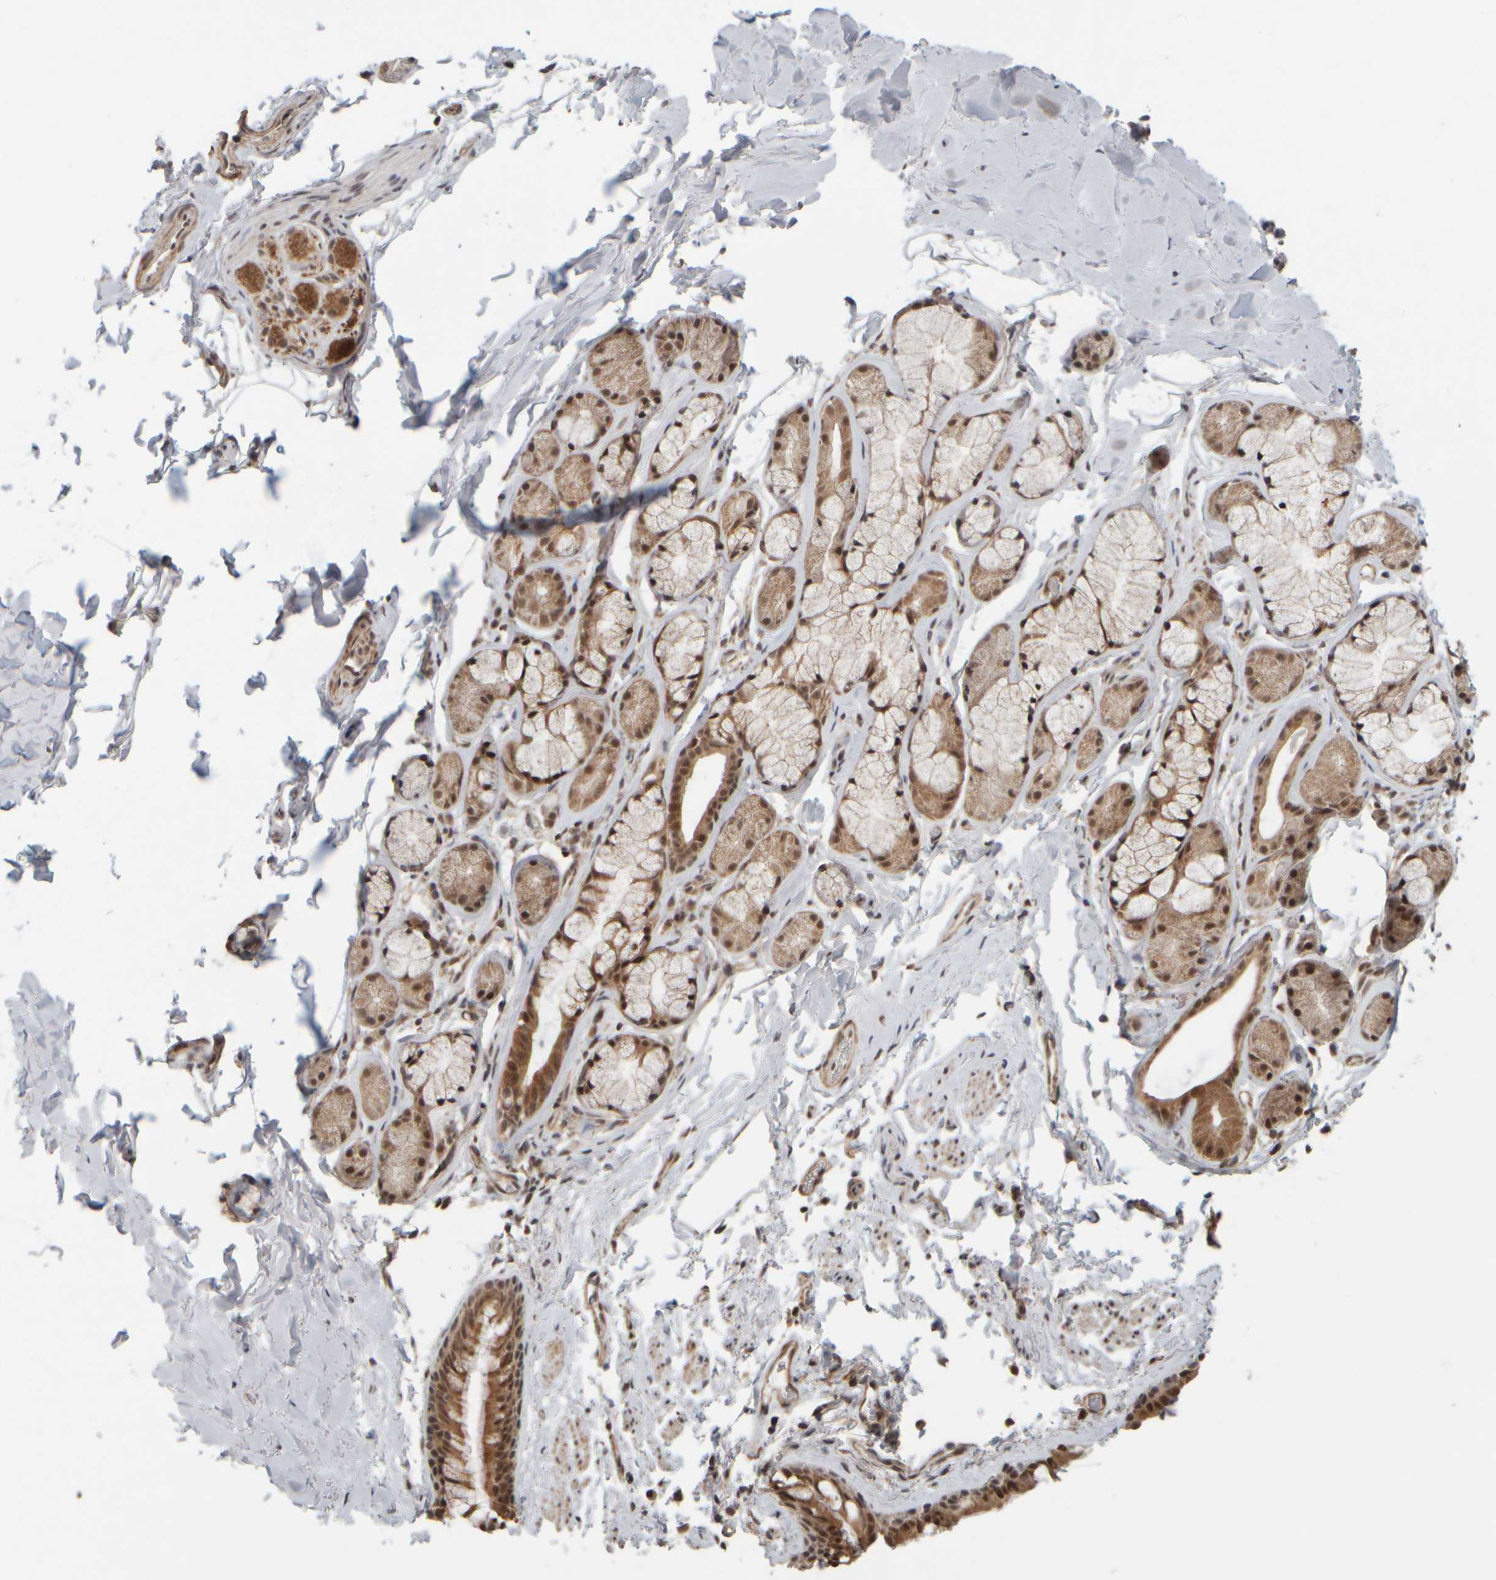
{"staining": {"intensity": "moderate", "quantity": ">75%", "location": "cytoplasmic/membranous,nuclear"}, "tissue": "bronchus", "cell_type": "Respiratory epithelial cells", "image_type": "normal", "snomed": [{"axis": "morphology", "description": "Normal tissue, NOS"}, {"axis": "topography", "description": "Cartilage tissue"}, {"axis": "topography", "description": "Bronchus"}, {"axis": "topography", "description": "Lung"}], "caption": "Bronchus was stained to show a protein in brown. There is medium levels of moderate cytoplasmic/membranous,nuclear staining in about >75% of respiratory epithelial cells. The staining was performed using DAB (3,3'-diaminobenzidine), with brown indicating positive protein expression. Nuclei are stained blue with hematoxylin.", "gene": "SYNRG", "patient": {"sex": "male", "age": 64}}